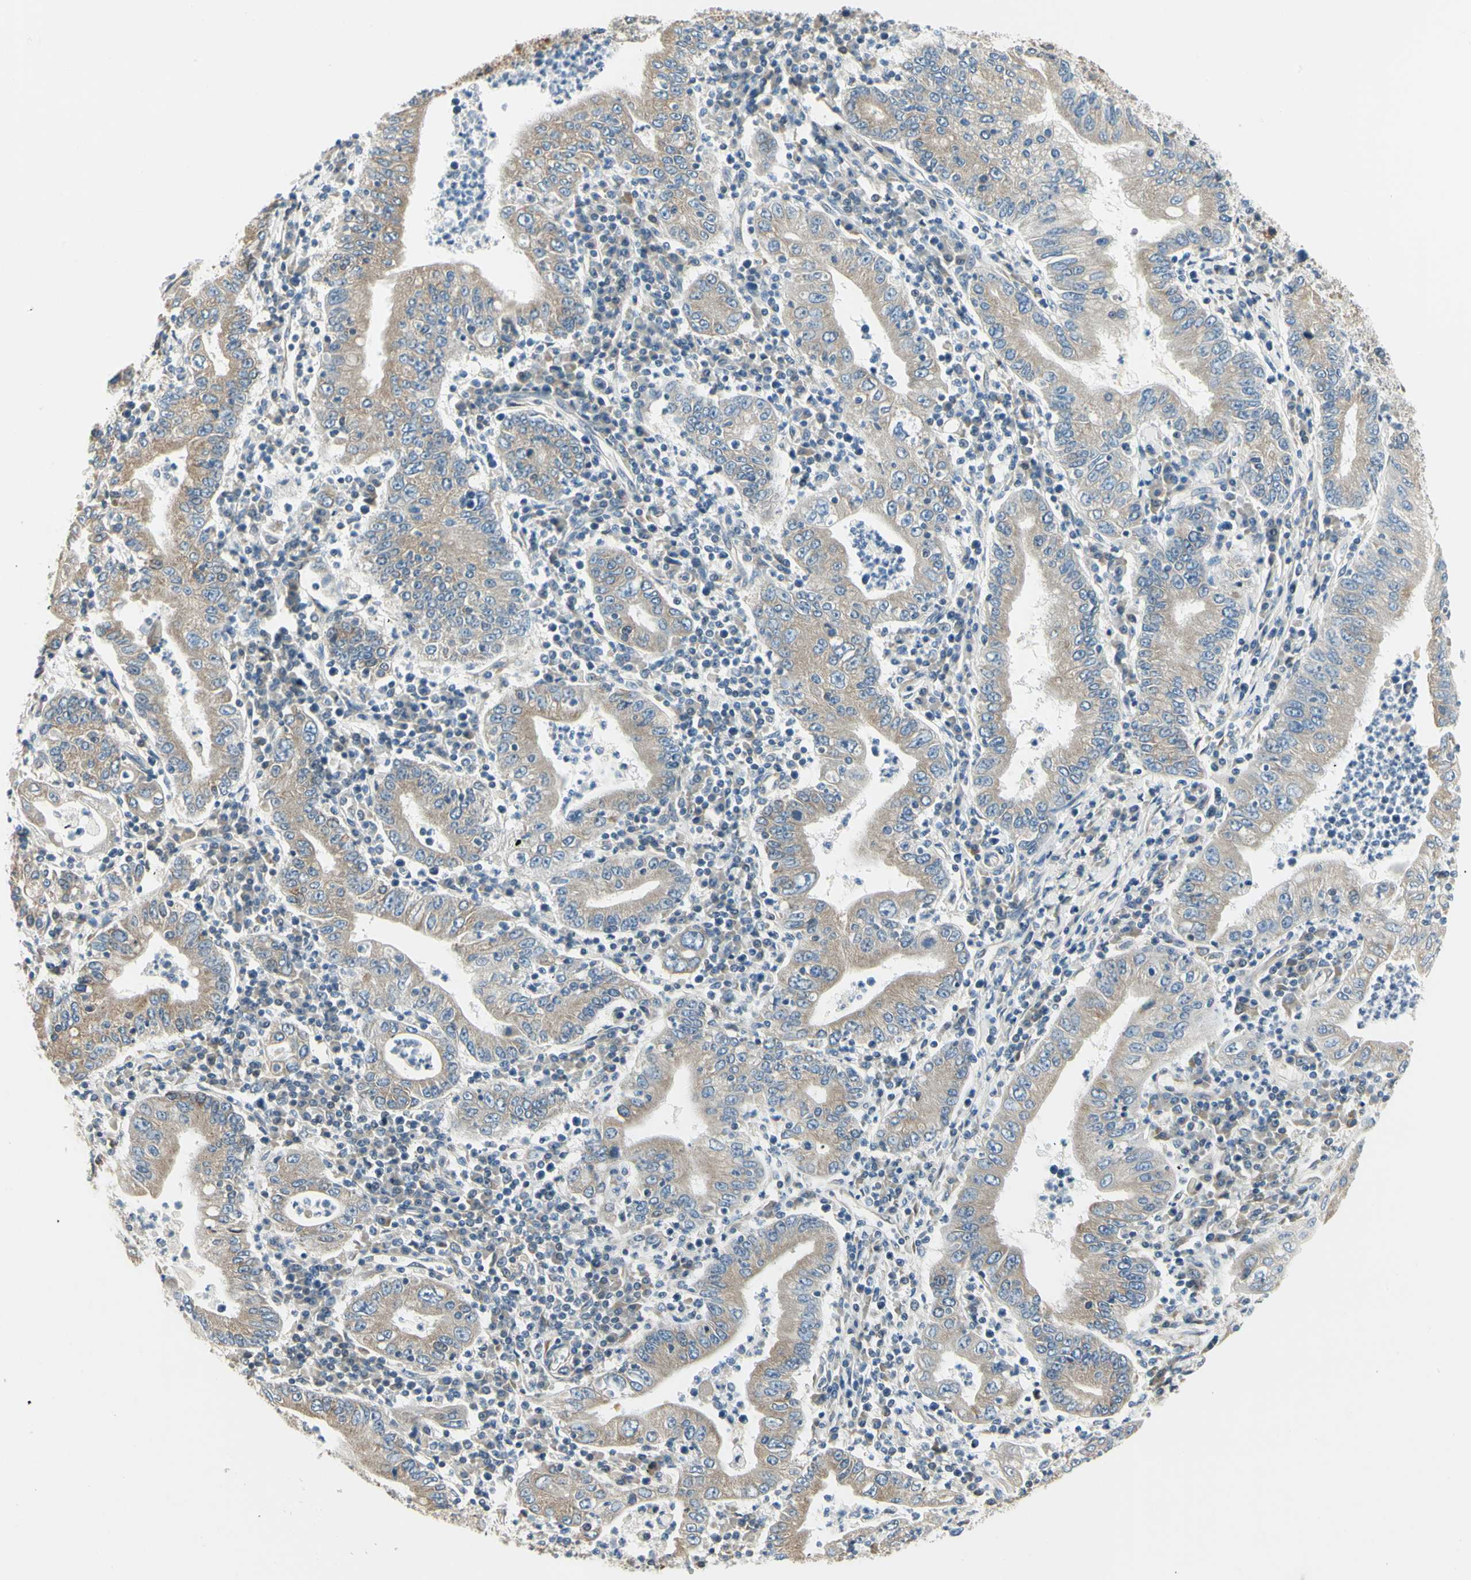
{"staining": {"intensity": "weak", "quantity": ">75%", "location": "cytoplasmic/membranous"}, "tissue": "stomach cancer", "cell_type": "Tumor cells", "image_type": "cancer", "snomed": [{"axis": "morphology", "description": "Normal tissue, NOS"}, {"axis": "morphology", "description": "Adenocarcinoma, NOS"}, {"axis": "topography", "description": "Esophagus"}, {"axis": "topography", "description": "Stomach, upper"}, {"axis": "topography", "description": "Peripheral nerve tissue"}], "caption": "The histopathology image displays a brown stain indicating the presence of a protein in the cytoplasmic/membranous of tumor cells in adenocarcinoma (stomach). (DAB (3,3'-diaminobenzidine) IHC with brightfield microscopy, high magnification).", "gene": "IGDCC4", "patient": {"sex": "male", "age": 62}}